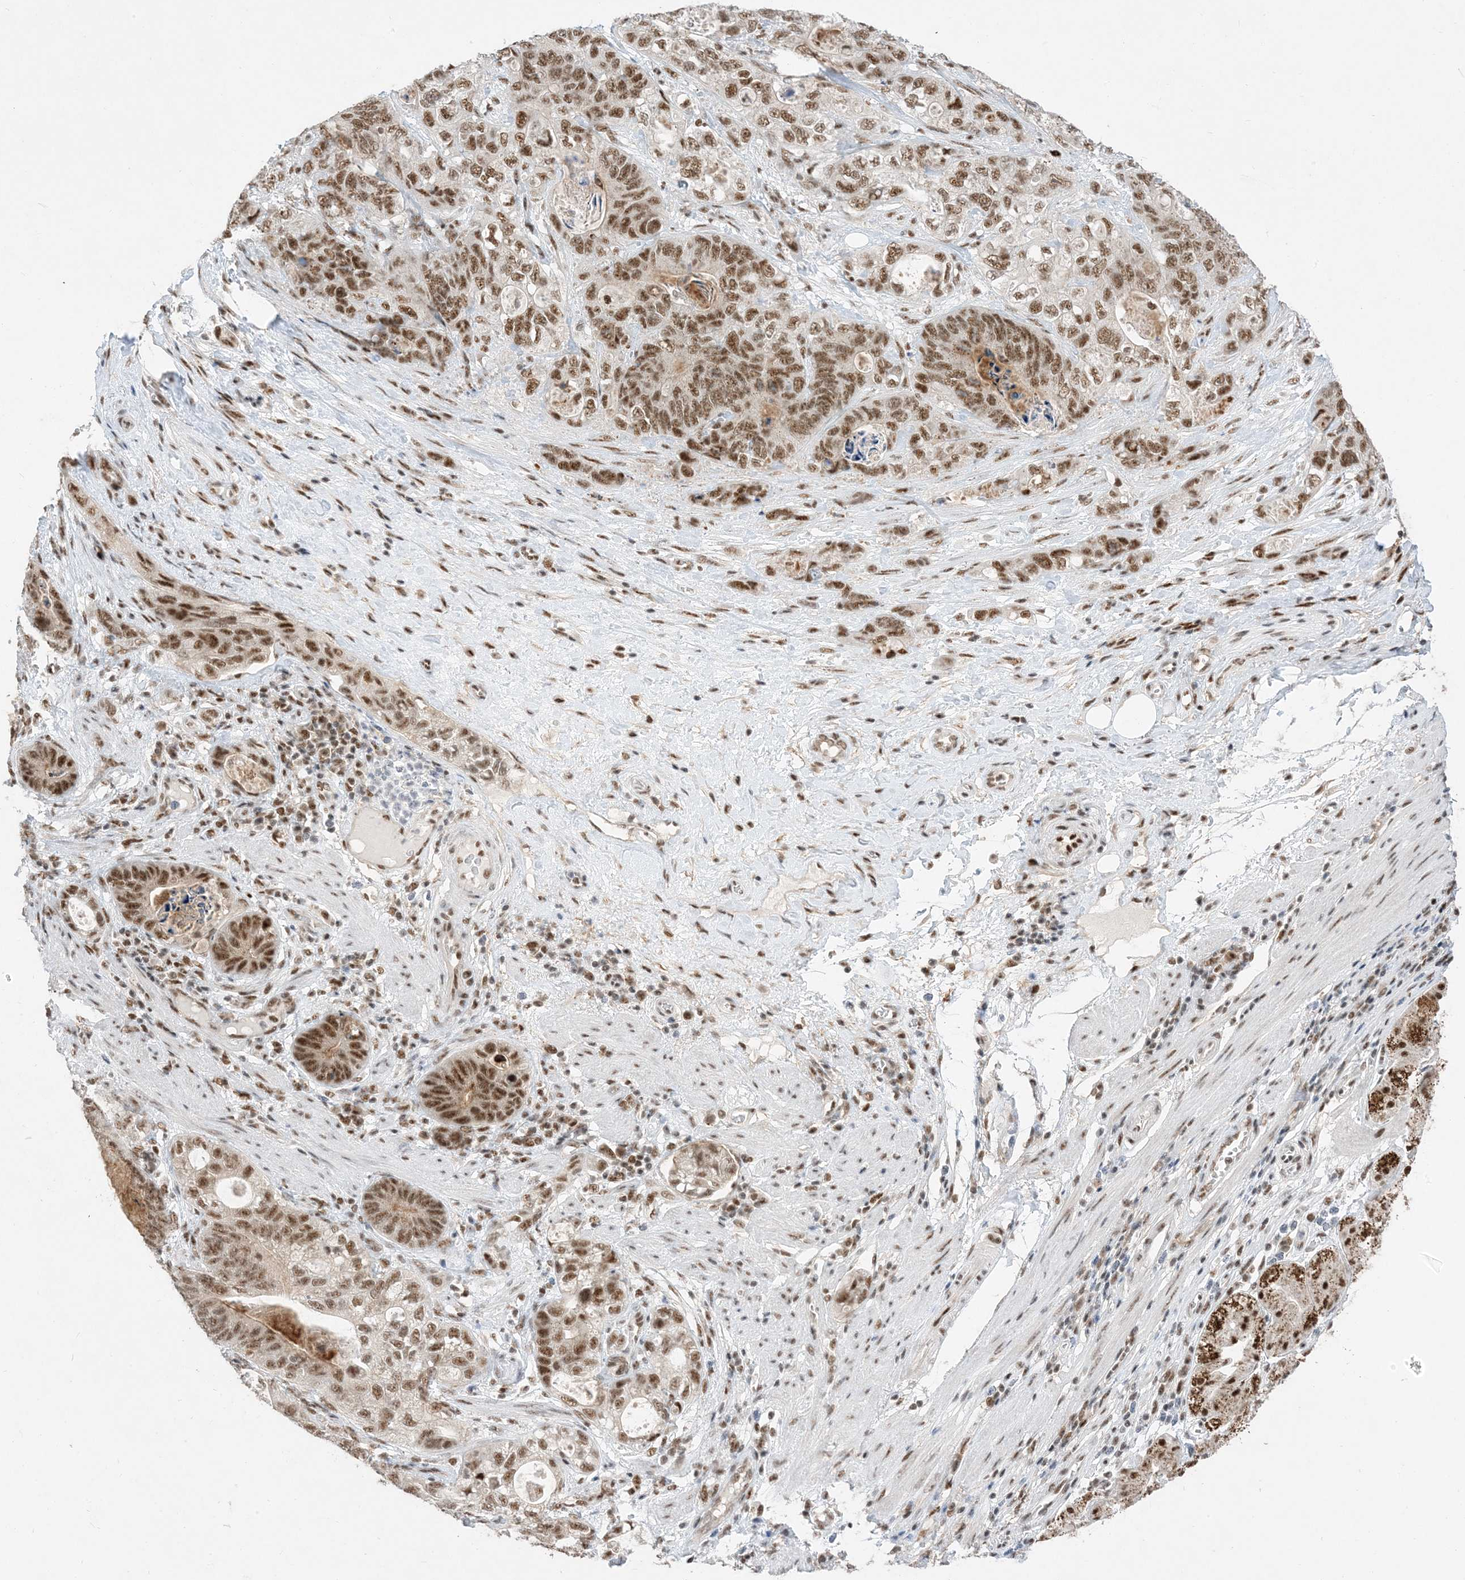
{"staining": {"intensity": "moderate", "quantity": ">75%", "location": "nuclear"}, "tissue": "stomach cancer", "cell_type": "Tumor cells", "image_type": "cancer", "snomed": [{"axis": "morphology", "description": "Normal tissue, NOS"}, {"axis": "morphology", "description": "Adenocarcinoma, NOS"}, {"axis": "topography", "description": "Stomach"}], "caption": "Protein positivity by immunohistochemistry (IHC) displays moderate nuclear staining in approximately >75% of tumor cells in adenocarcinoma (stomach). Immunohistochemistry stains the protein in brown and the nuclei are stained blue.", "gene": "SF3A3", "patient": {"sex": "female", "age": 89}}